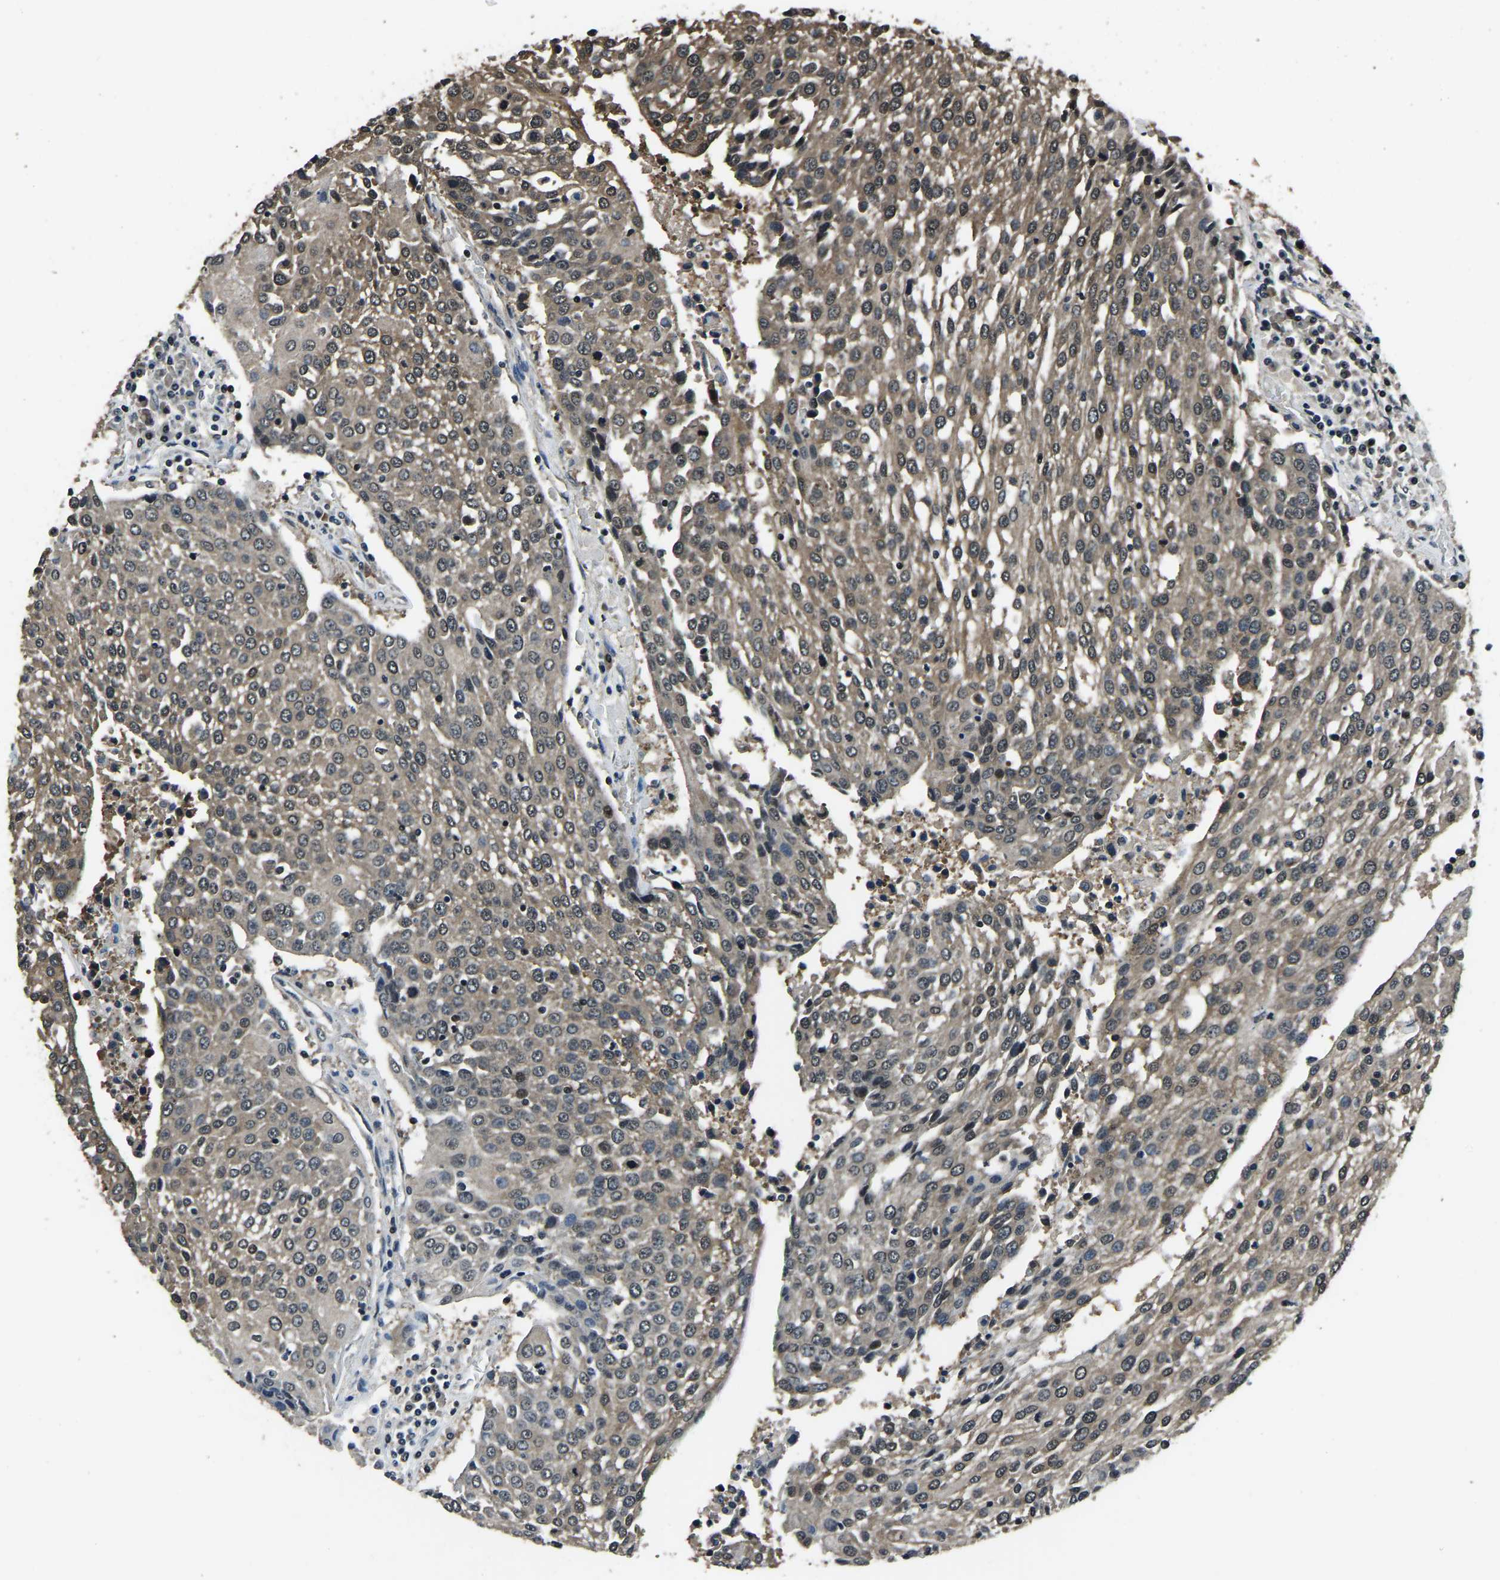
{"staining": {"intensity": "moderate", "quantity": ">75%", "location": "cytoplasmic/membranous"}, "tissue": "urothelial cancer", "cell_type": "Tumor cells", "image_type": "cancer", "snomed": [{"axis": "morphology", "description": "Urothelial carcinoma, High grade"}, {"axis": "topography", "description": "Urinary bladder"}], "caption": "IHC histopathology image of neoplastic tissue: human urothelial cancer stained using immunohistochemistry (IHC) exhibits medium levels of moderate protein expression localized specifically in the cytoplasmic/membranous of tumor cells, appearing as a cytoplasmic/membranous brown color.", "gene": "ANKIB1", "patient": {"sex": "female", "age": 85}}